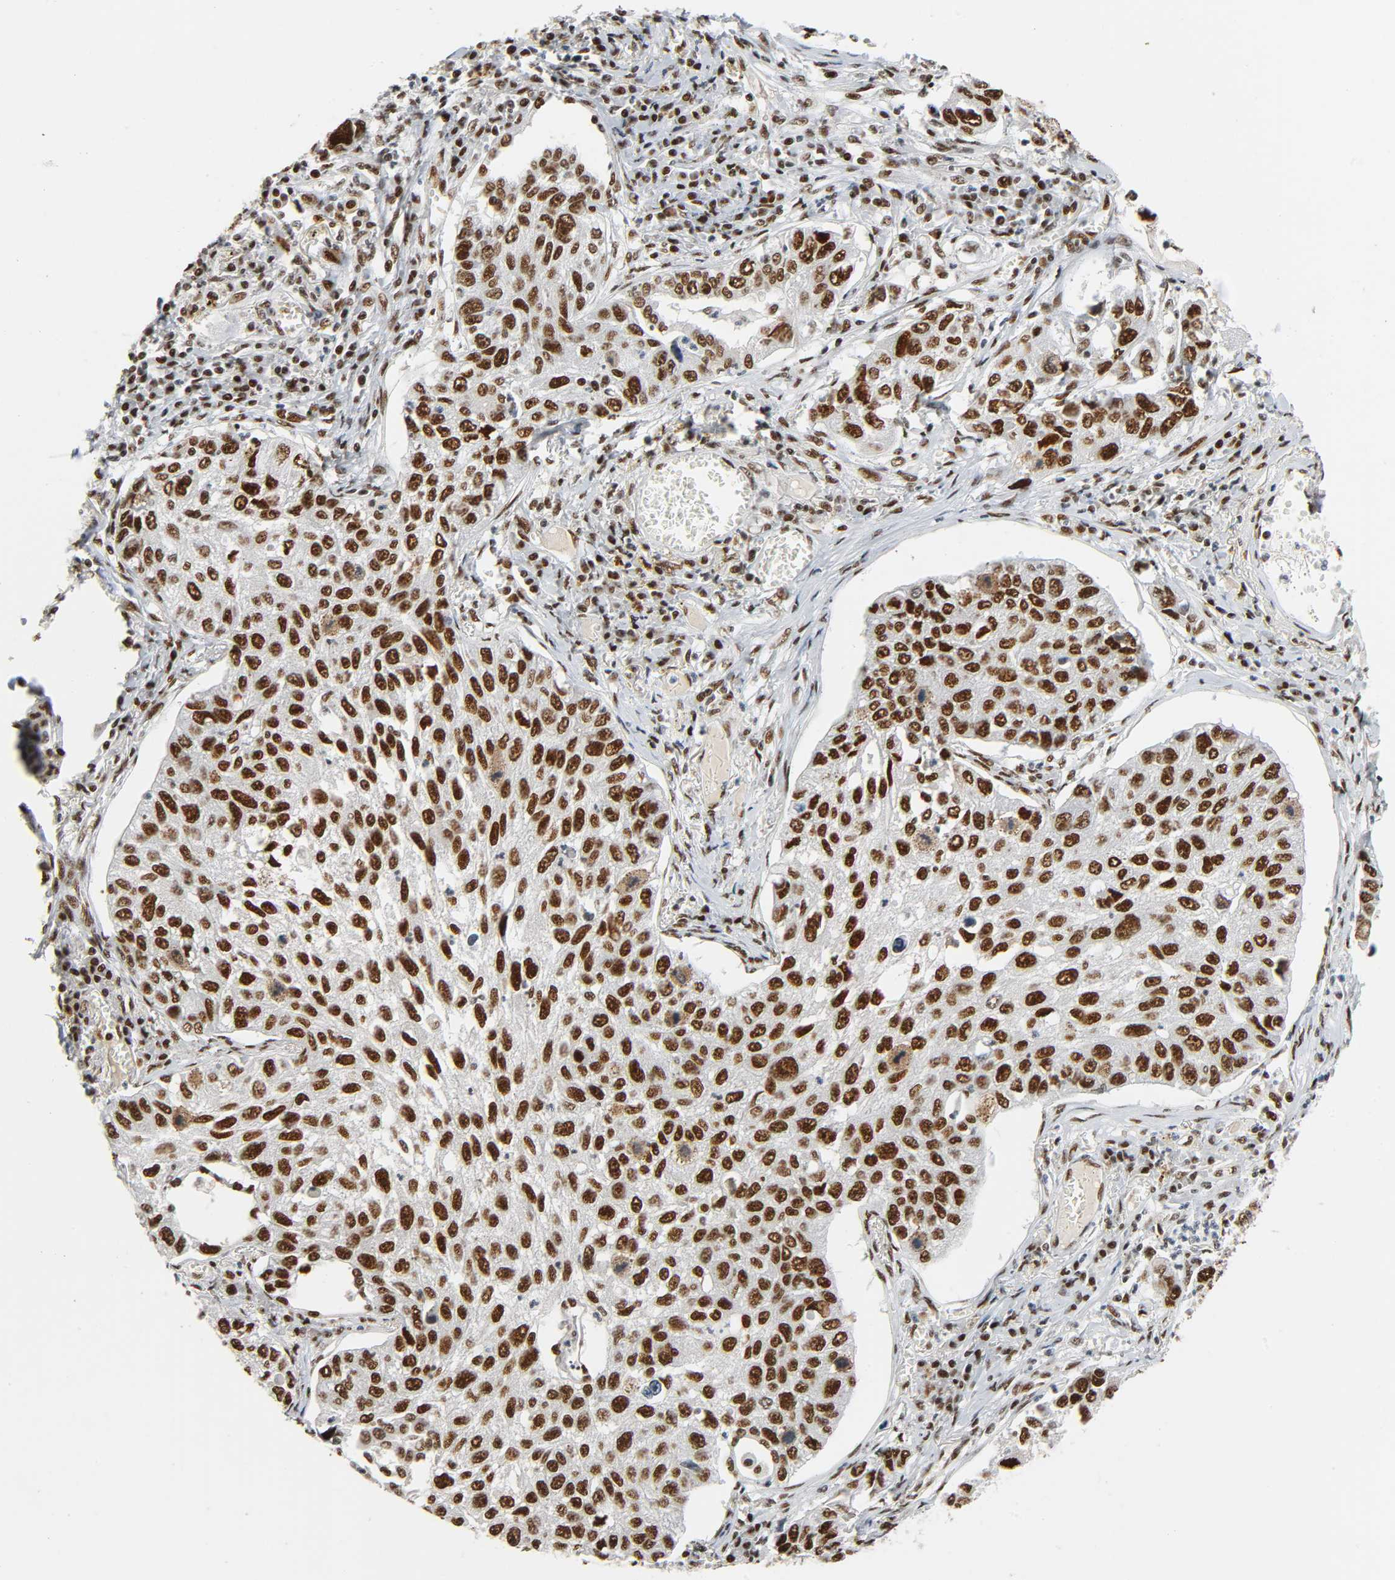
{"staining": {"intensity": "strong", "quantity": ">75%", "location": "nuclear"}, "tissue": "lung cancer", "cell_type": "Tumor cells", "image_type": "cancer", "snomed": [{"axis": "morphology", "description": "Squamous cell carcinoma, NOS"}, {"axis": "topography", "description": "Lung"}], "caption": "Protein expression analysis of lung cancer (squamous cell carcinoma) displays strong nuclear positivity in about >75% of tumor cells.", "gene": "CDK9", "patient": {"sex": "male", "age": 71}}